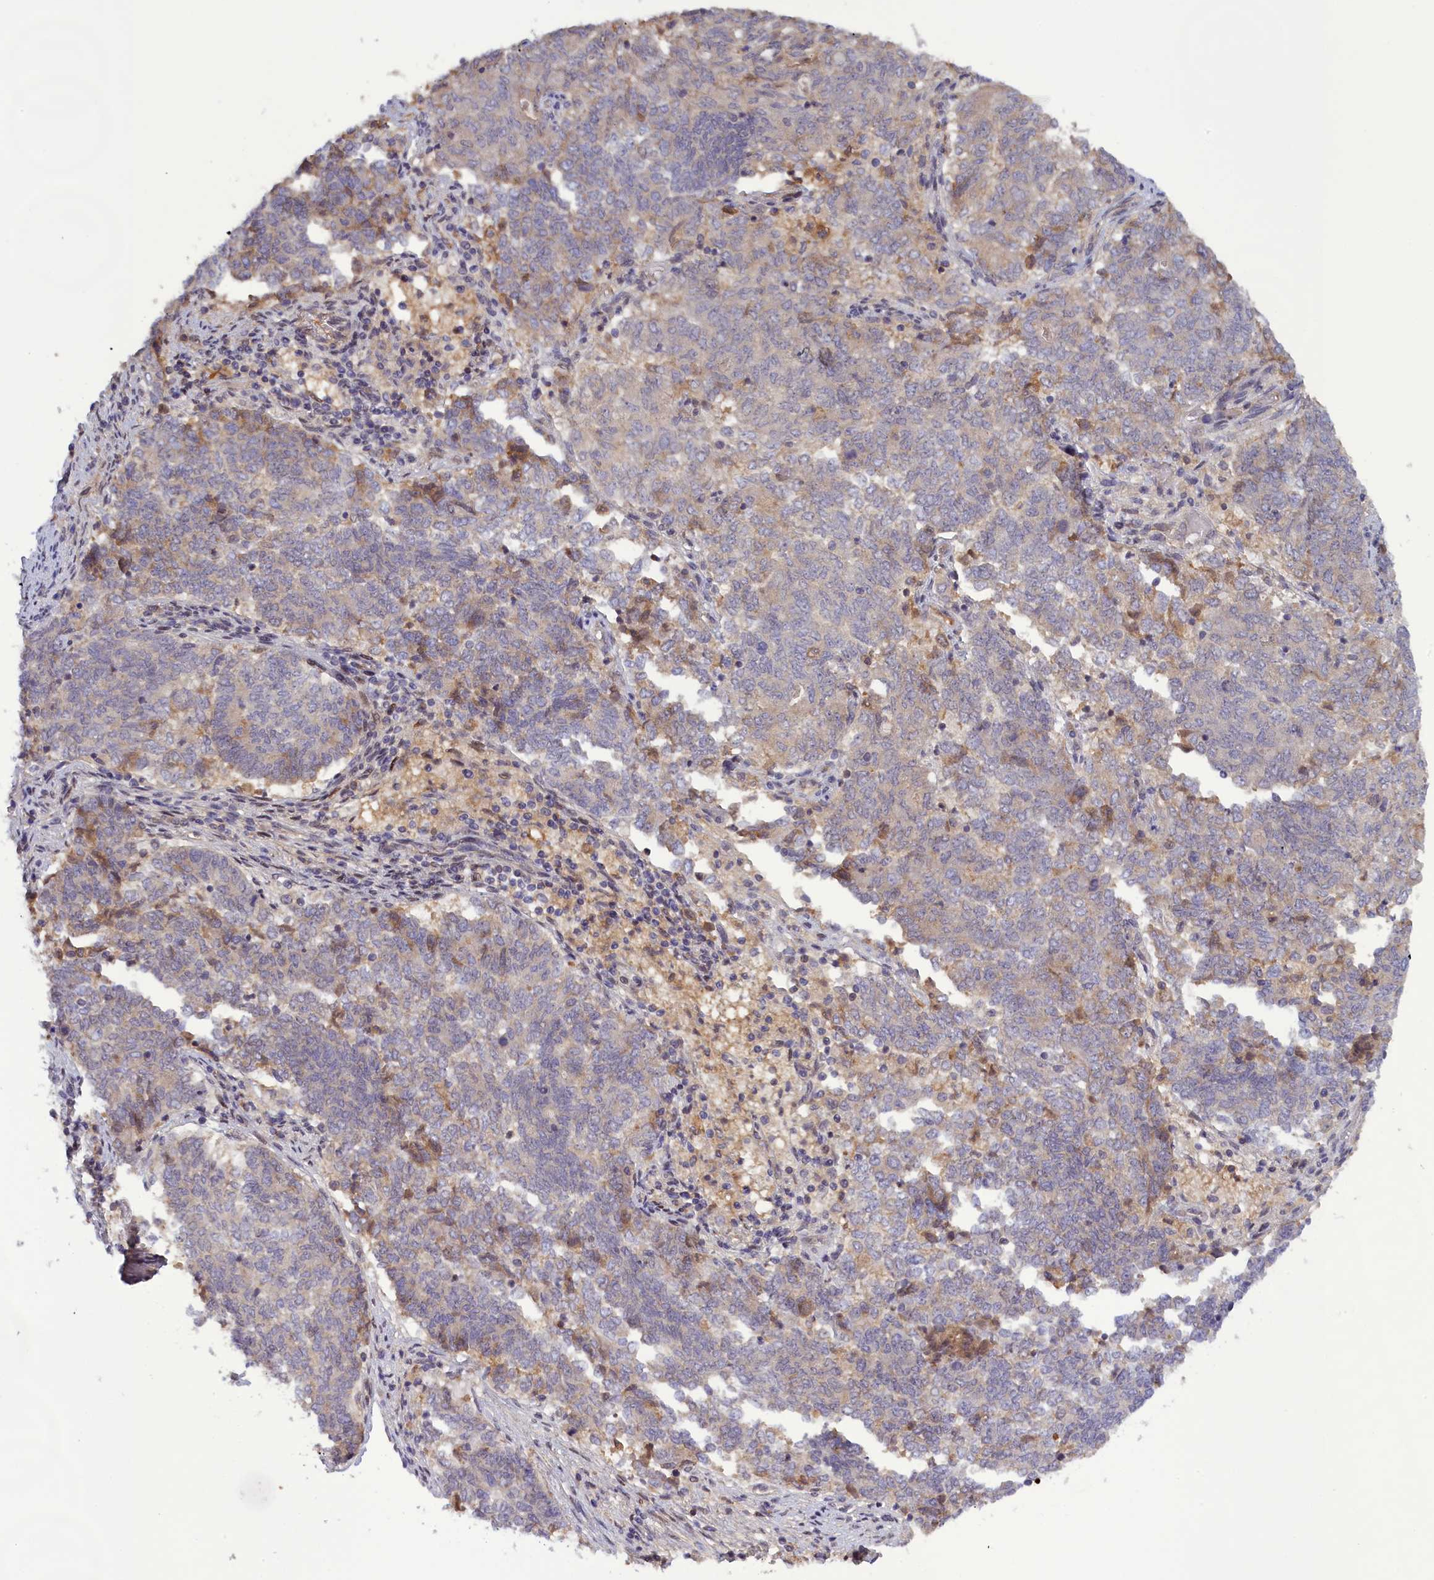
{"staining": {"intensity": "negative", "quantity": "none", "location": "none"}, "tissue": "endometrial cancer", "cell_type": "Tumor cells", "image_type": "cancer", "snomed": [{"axis": "morphology", "description": "Adenocarcinoma, NOS"}, {"axis": "topography", "description": "Endometrium"}], "caption": "Endometrial adenocarcinoma stained for a protein using immunohistochemistry (IHC) demonstrates no staining tumor cells.", "gene": "RRAD", "patient": {"sex": "female", "age": 80}}